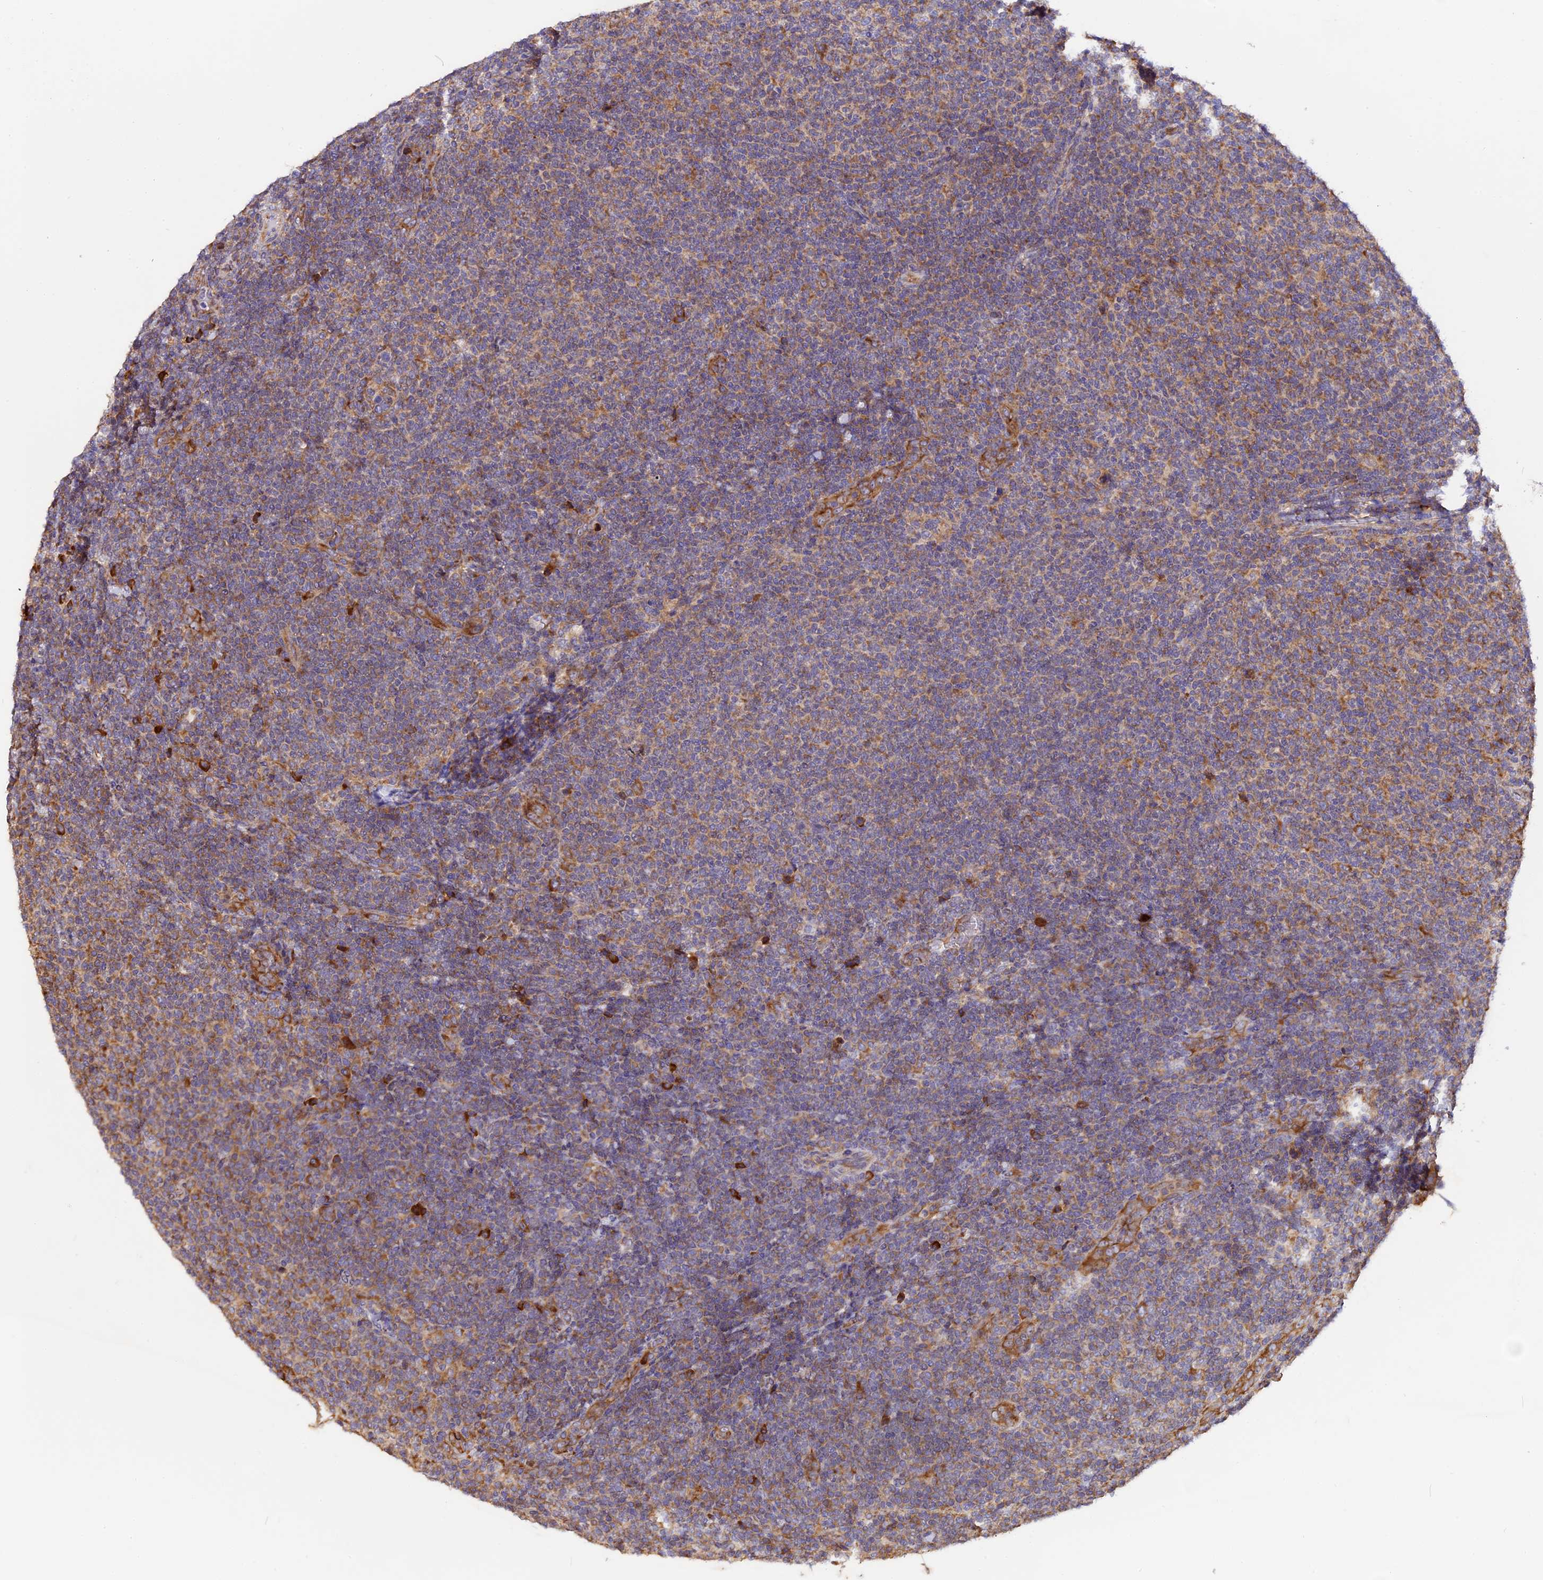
{"staining": {"intensity": "moderate", "quantity": "25%-75%", "location": "cytoplasmic/membranous"}, "tissue": "lymphoma", "cell_type": "Tumor cells", "image_type": "cancer", "snomed": [{"axis": "morphology", "description": "Malignant lymphoma, non-Hodgkin's type, Low grade"}, {"axis": "topography", "description": "Lymph node"}], "caption": "High-power microscopy captured an IHC photomicrograph of lymphoma, revealing moderate cytoplasmic/membranous positivity in approximately 25%-75% of tumor cells.", "gene": "GNPTAB", "patient": {"sex": "male", "age": 66}}